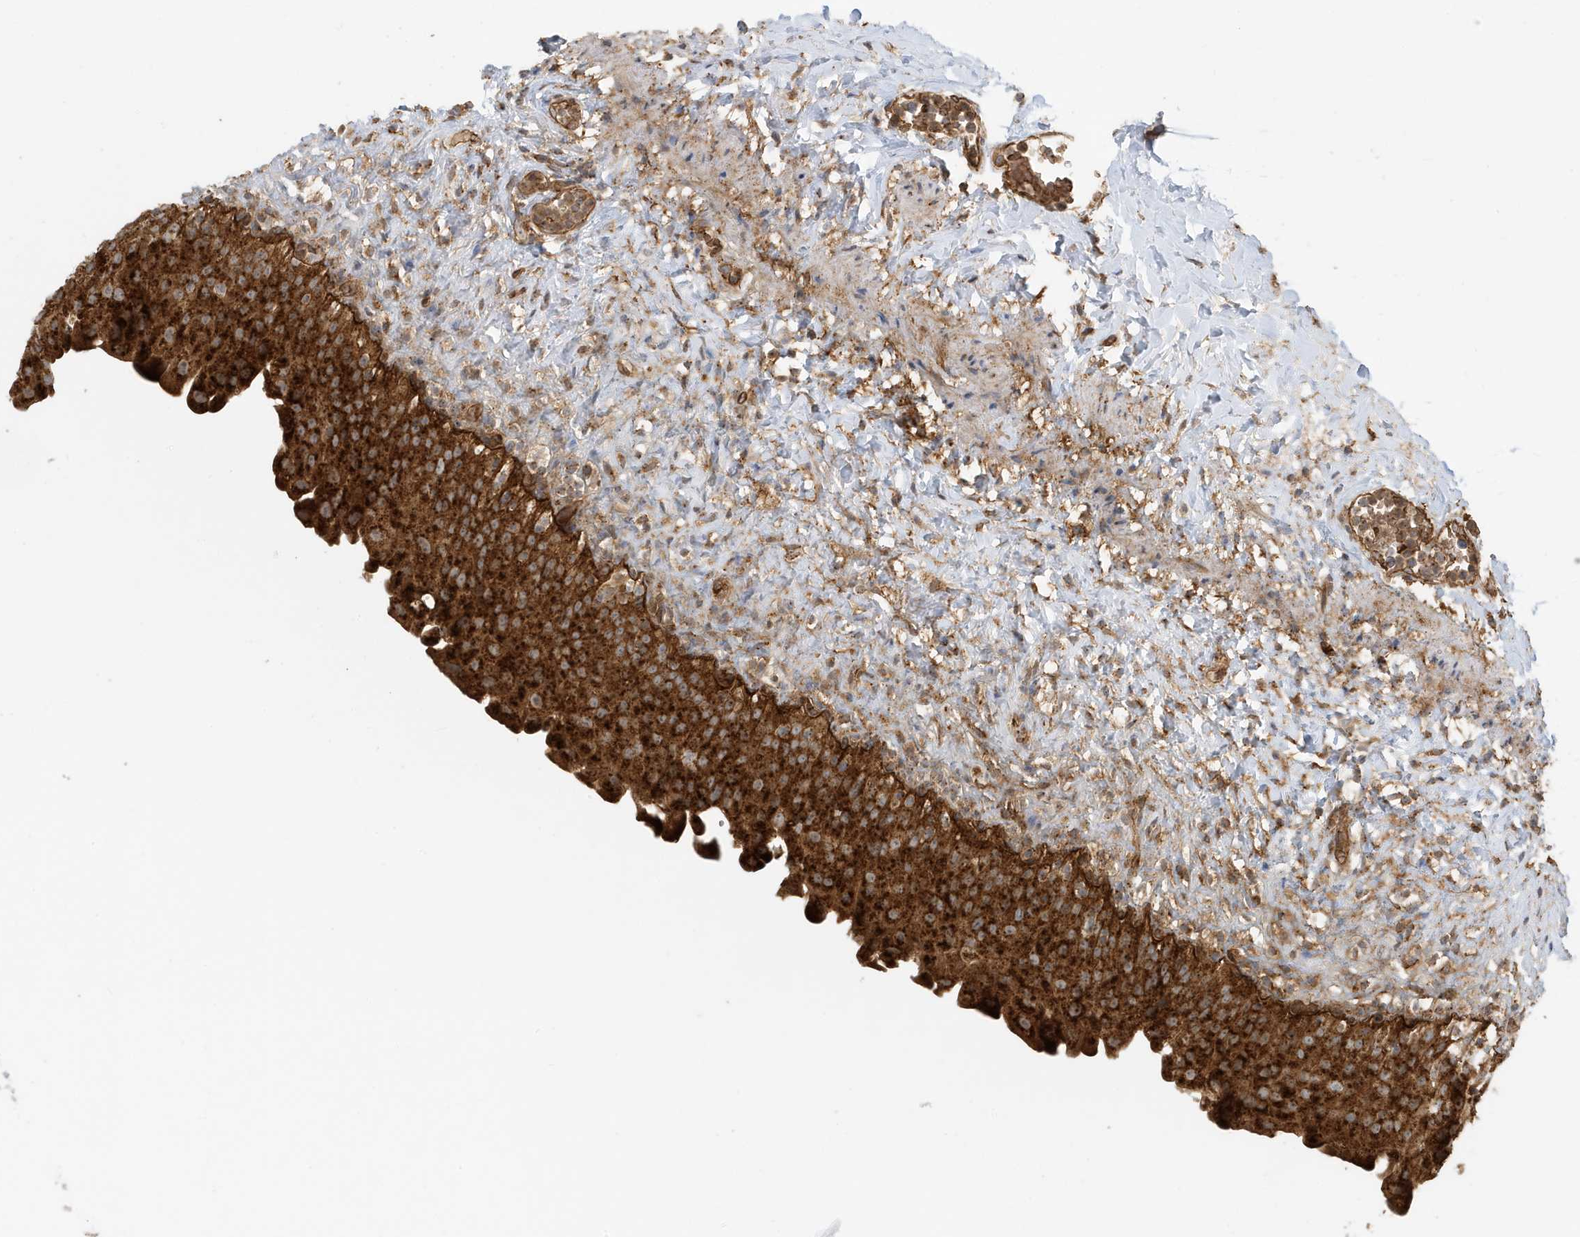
{"staining": {"intensity": "strong", "quantity": ">75%", "location": "cytoplasmic/membranous"}, "tissue": "urinary bladder", "cell_type": "Urothelial cells", "image_type": "normal", "snomed": [{"axis": "morphology", "description": "Normal tissue, NOS"}, {"axis": "topography", "description": "Urinary bladder"}], "caption": "High-power microscopy captured an immunohistochemistry image of unremarkable urinary bladder, revealing strong cytoplasmic/membranous positivity in approximately >75% of urothelial cells. (DAB (3,3'-diaminobenzidine) = brown stain, brightfield microscopy at high magnification).", "gene": "FYCO1", "patient": {"sex": "female", "age": 27}}